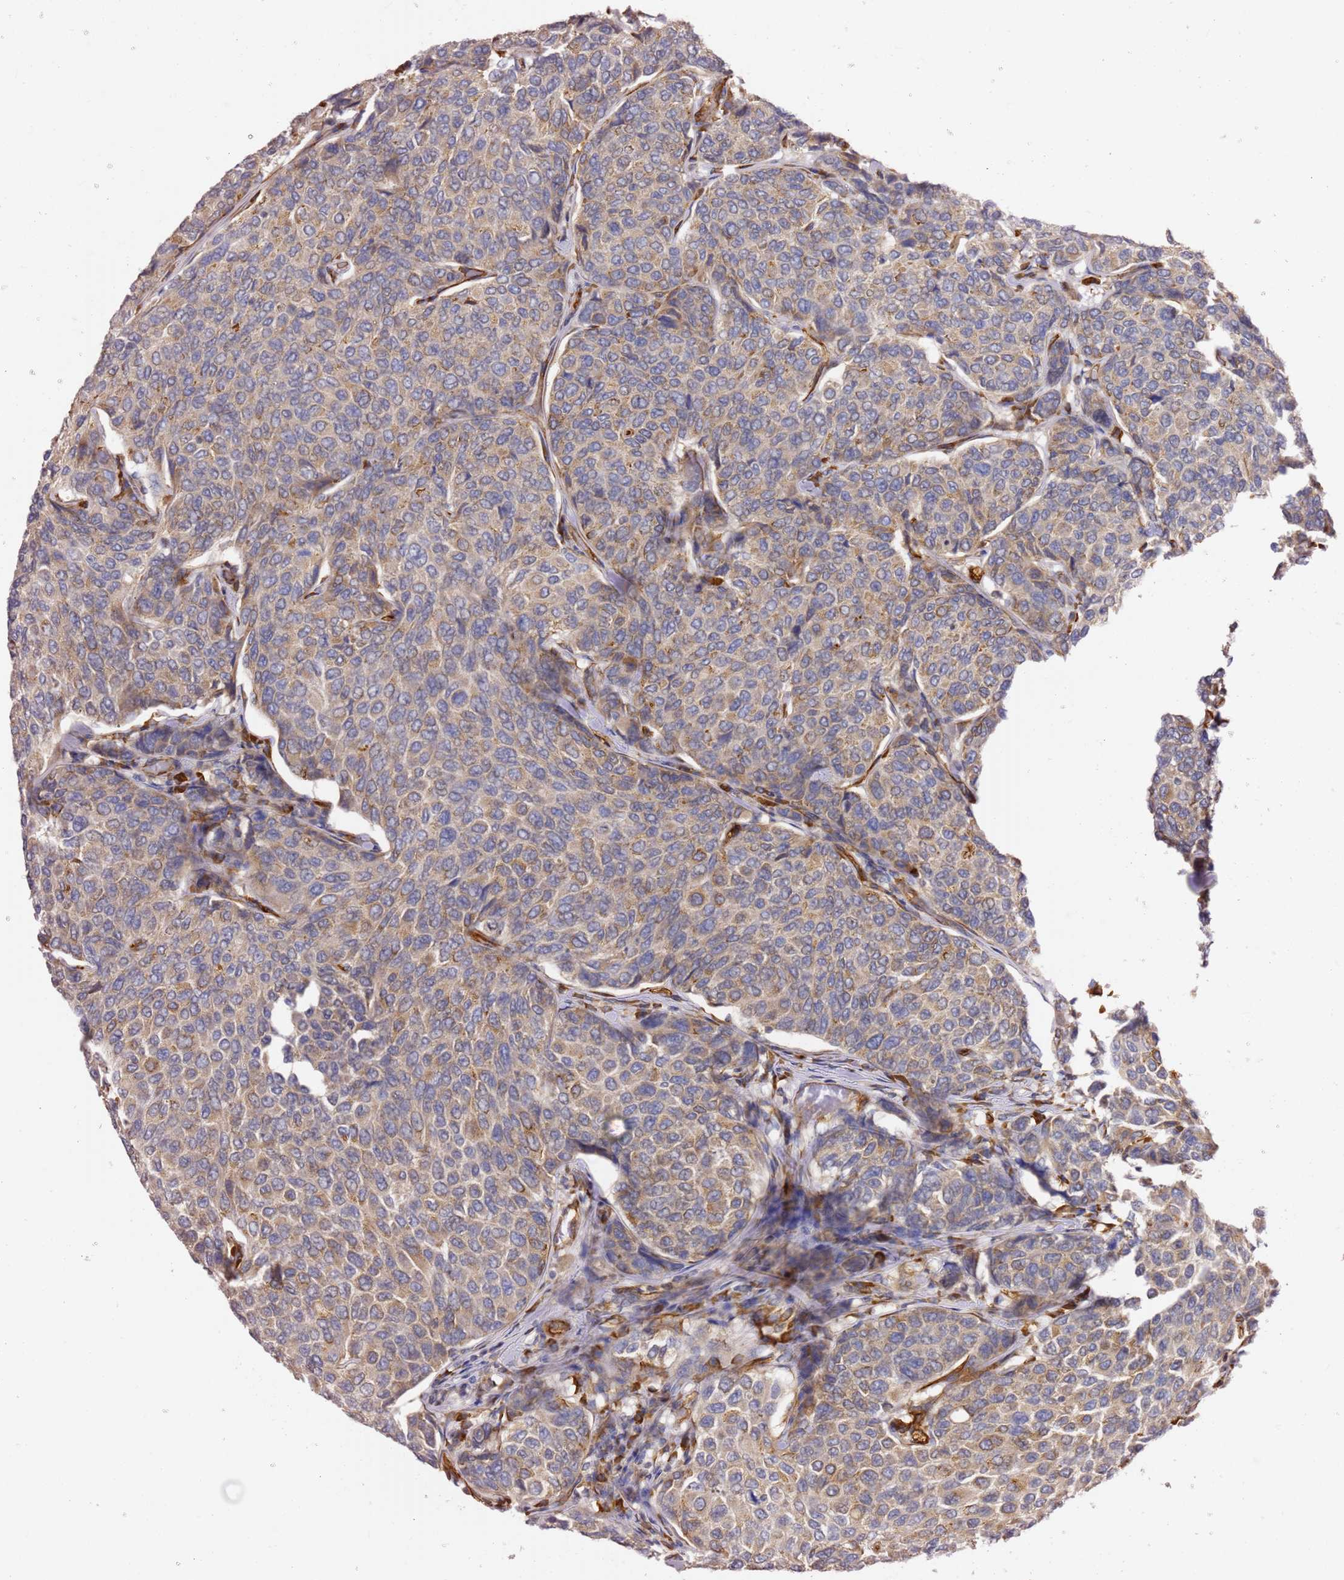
{"staining": {"intensity": "moderate", "quantity": "25%-75%", "location": "cytoplasmic/membranous"}, "tissue": "breast cancer", "cell_type": "Tumor cells", "image_type": "cancer", "snomed": [{"axis": "morphology", "description": "Duct carcinoma"}, {"axis": "topography", "description": "Breast"}], "caption": "About 25%-75% of tumor cells in human breast cancer (intraductal carcinoma) display moderate cytoplasmic/membranous protein expression as visualized by brown immunohistochemical staining.", "gene": "KIF7", "patient": {"sex": "female", "age": 55}}